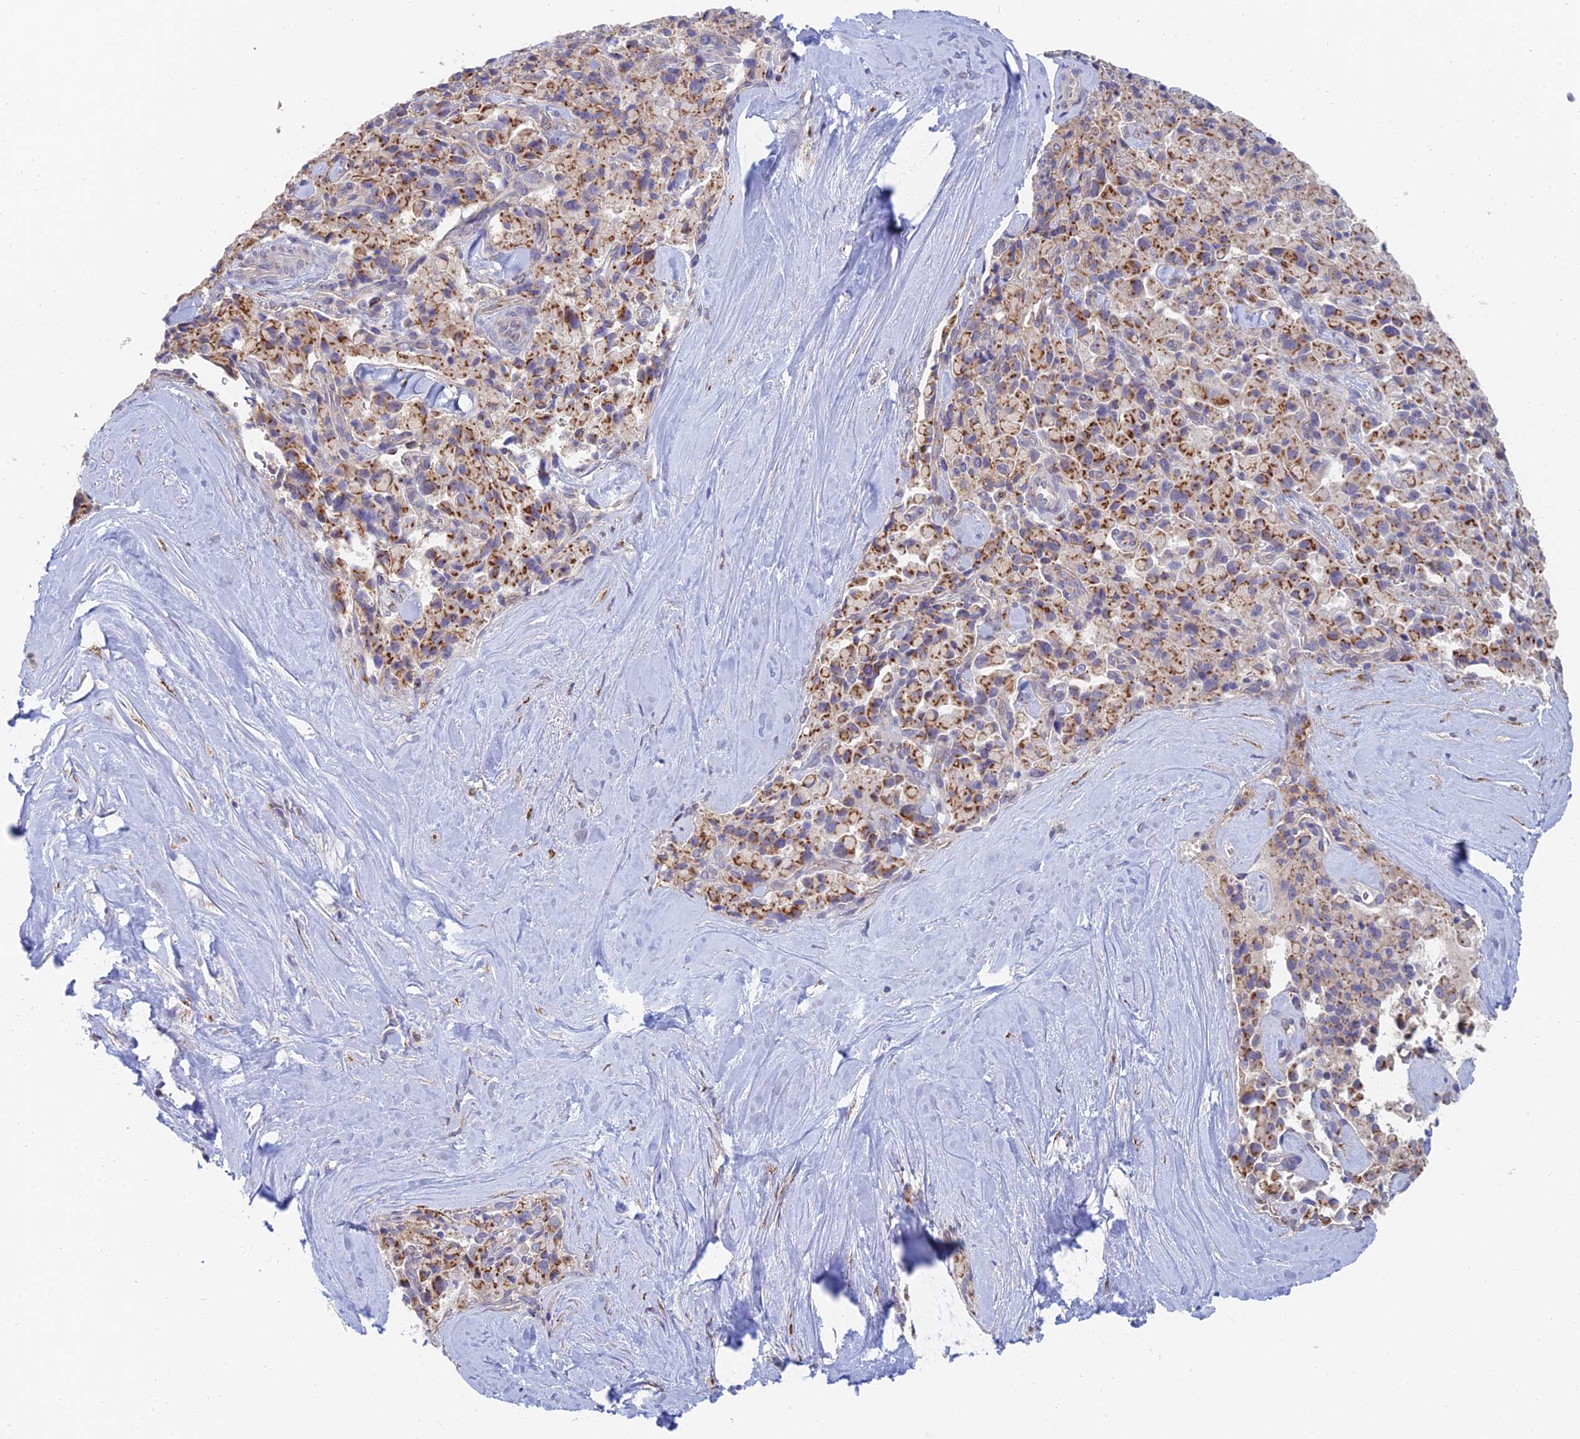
{"staining": {"intensity": "moderate", "quantity": ">75%", "location": "cytoplasmic/membranous"}, "tissue": "pancreatic cancer", "cell_type": "Tumor cells", "image_type": "cancer", "snomed": [{"axis": "morphology", "description": "Adenocarcinoma, NOS"}, {"axis": "topography", "description": "Pancreas"}], "caption": "High-power microscopy captured an IHC histopathology image of adenocarcinoma (pancreatic), revealing moderate cytoplasmic/membranous expression in approximately >75% of tumor cells.", "gene": "HS2ST1", "patient": {"sex": "male", "age": 65}}